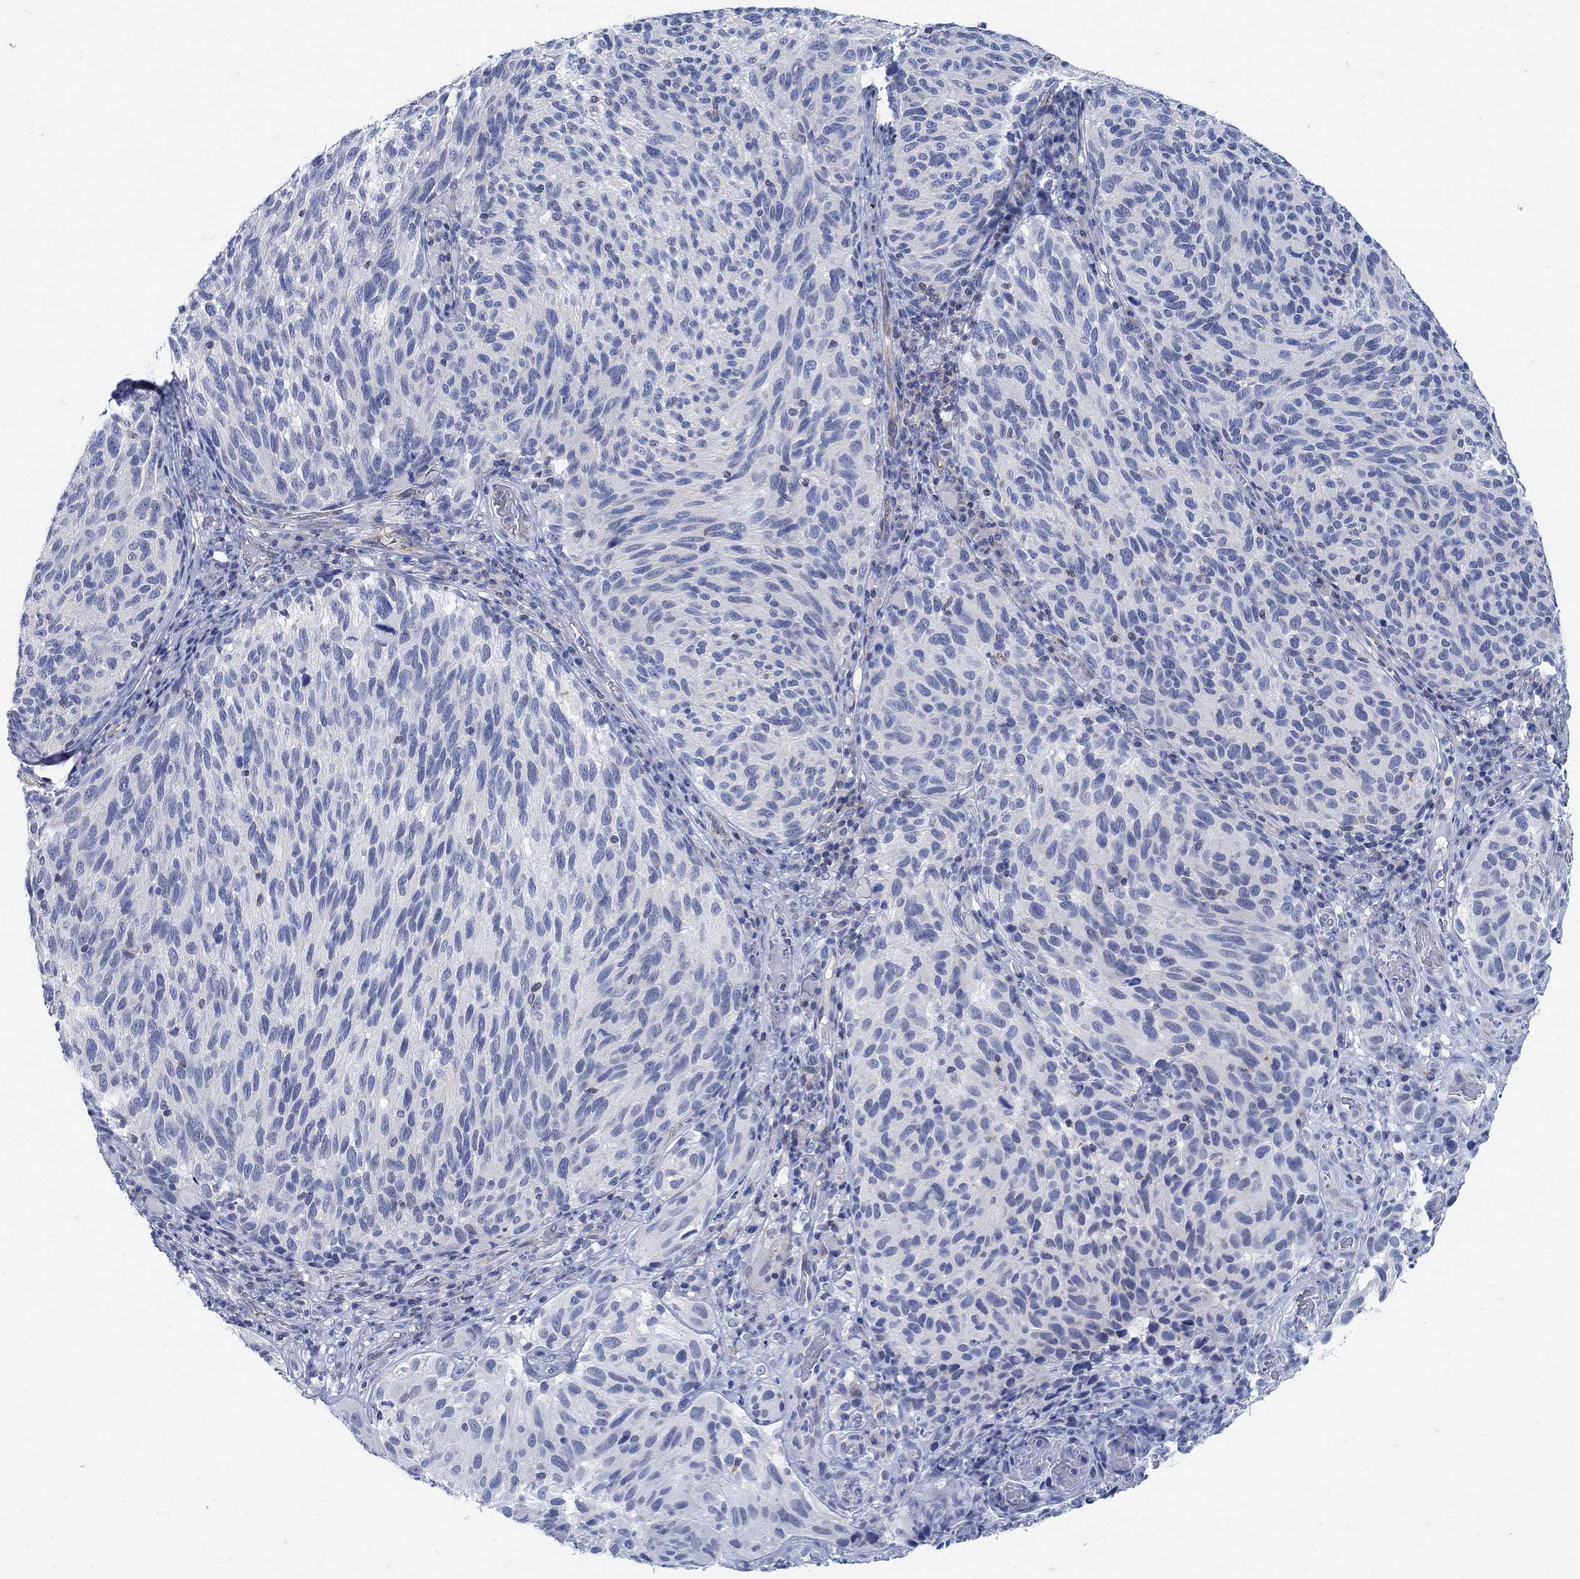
{"staining": {"intensity": "negative", "quantity": "none", "location": "none"}, "tissue": "melanoma", "cell_type": "Tumor cells", "image_type": "cancer", "snomed": [{"axis": "morphology", "description": "Malignant melanoma, NOS"}, {"axis": "topography", "description": "Skin"}], "caption": "A high-resolution micrograph shows immunohistochemistry (IHC) staining of malignant melanoma, which displays no significant positivity in tumor cells.", "gene": "PHF21B", "patient": {"sex": "female", "age": 73}}